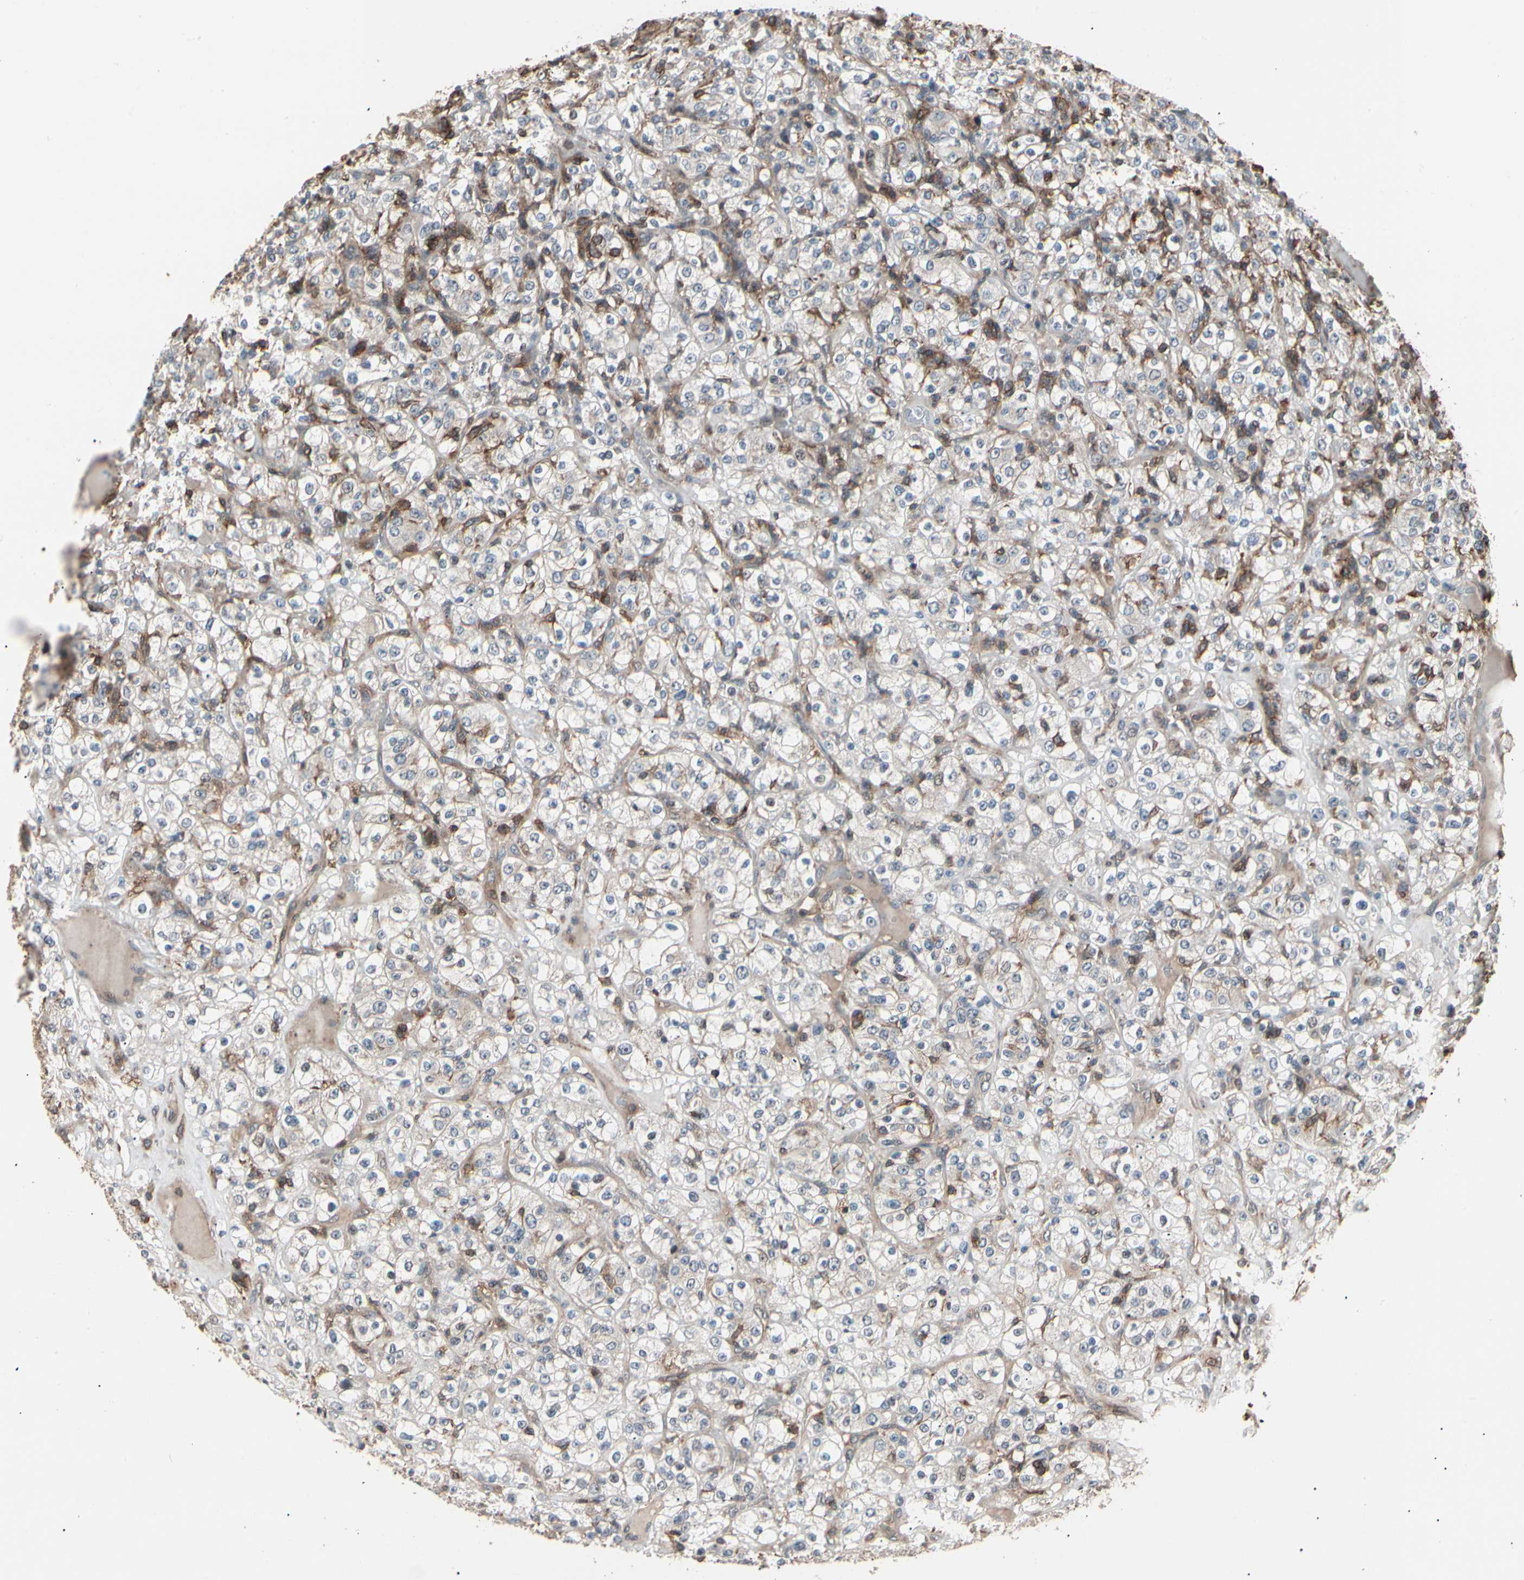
{"staining": {"intensity": "weak", "quantity": "<25%", "location": "cytoplasmic/membranous"}, "tissue": "renal cancer", "cell_type": "Tumor cells", "image_type": "cancer", "snomed": [{"axis": "morphology", "description": "Normal tissue, NOS"}, {"axis": "morphology", "description": "Adenocarcinoma, NOS"}, {"axis": "topography", "description": "Kidney"}], "caption": "An immunohistochemistry histopathology image of renal cancer is shown. There is no staining in tumor cells of renal cancer.", "gene": "MAPK13", "patient": {"sex": "female", "age": 72}}